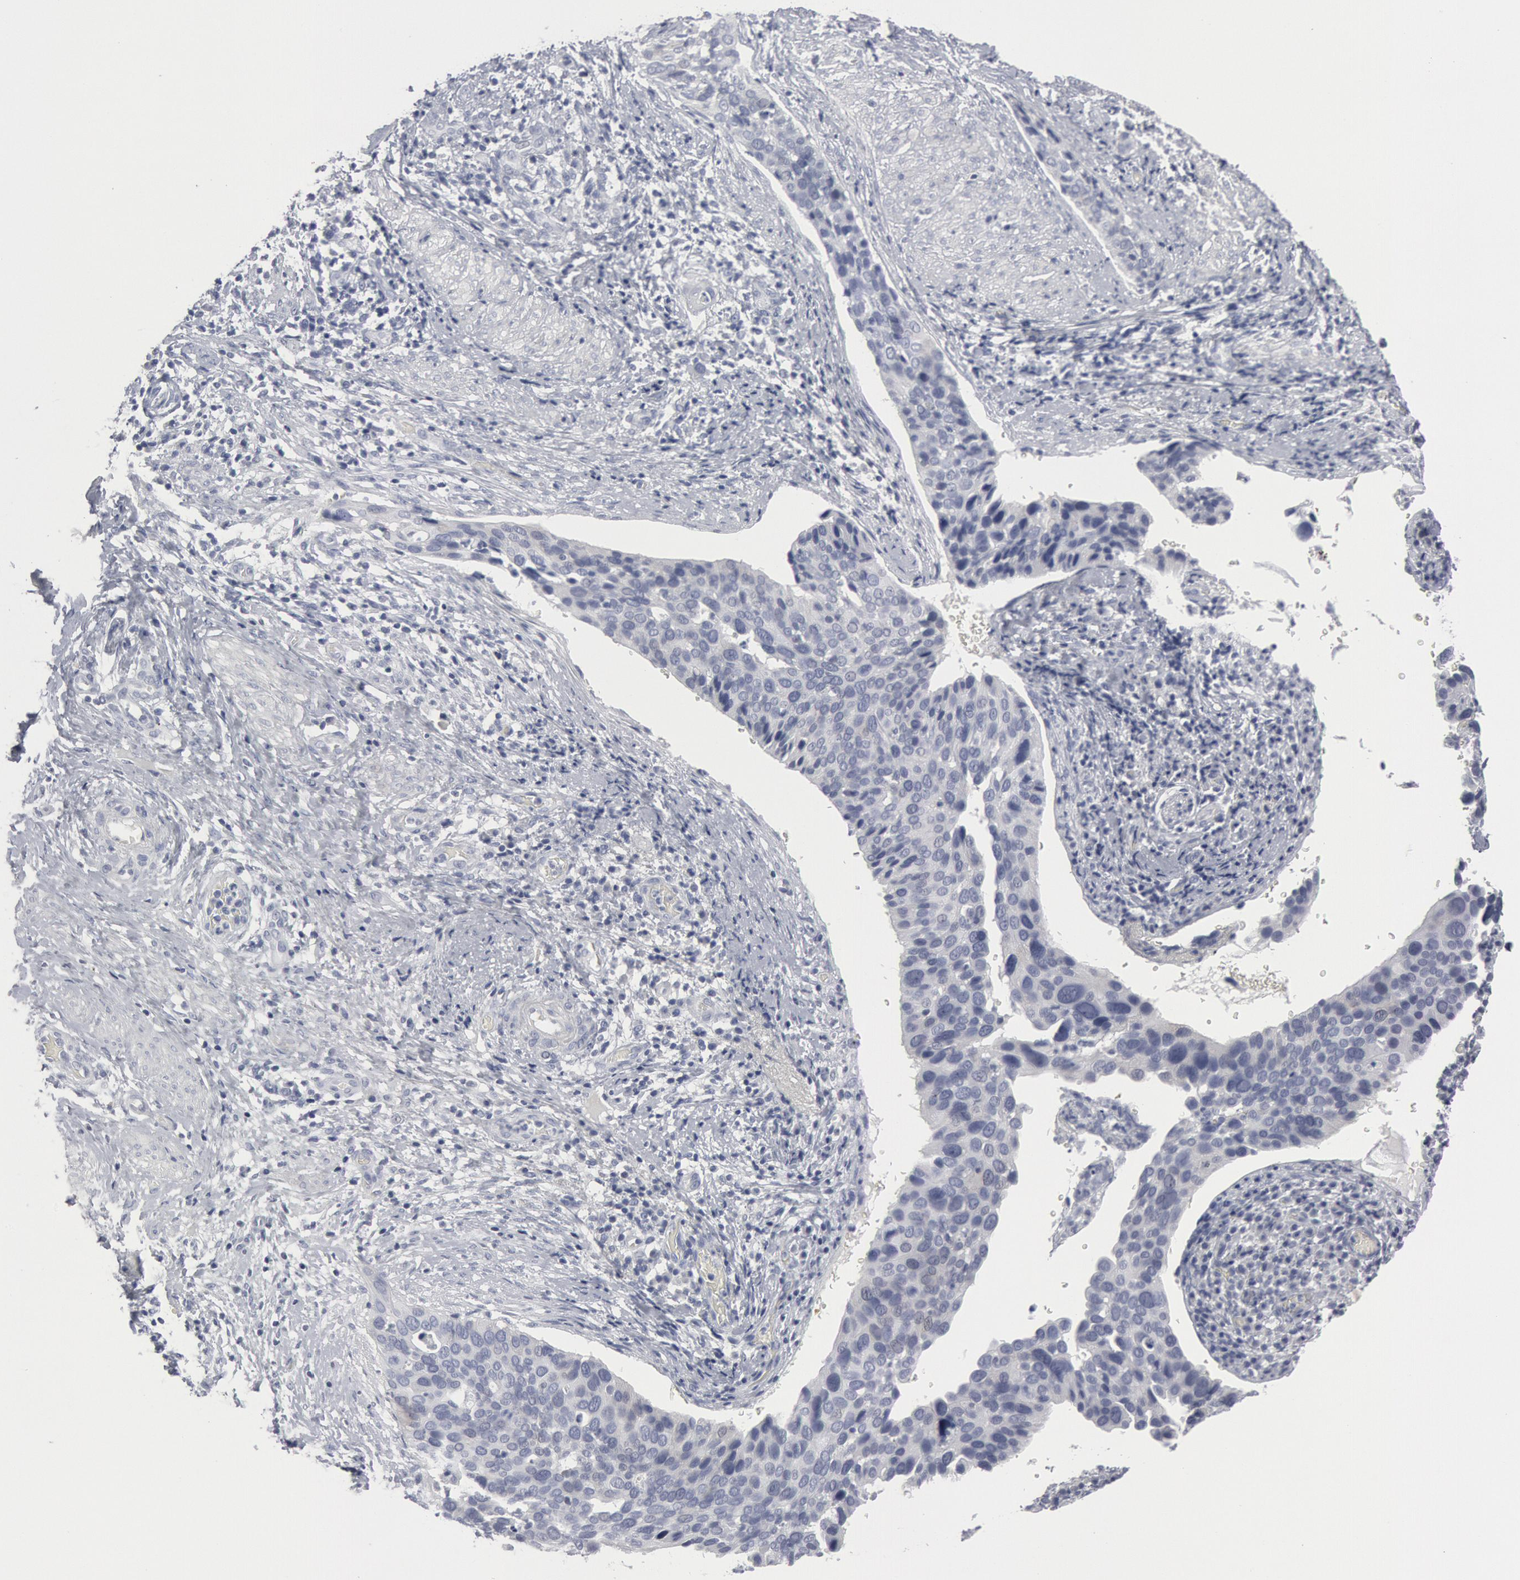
{"staining": {"intensity": "negative", "quantity": "none", "location": "none"}, "tissue": "cervical cancer", "cell_type": "Tumor cells", "image_type": "cancer", "snomed": [{"axis": "morphology", "description": "Squamous cell carcinoma, NOS"}, {"axis": "topography", "description": "Cervix"}], "caption": "An immunohistochemistry (IHC) histopathology image of cervical cancer (squamous cell carcinoma) is shown. There is no staining in tumor cells of cervical cancer (squamous cell carcinoma).", "gene": "DMC1", "patient": {"sex": "female", "age": 31}}